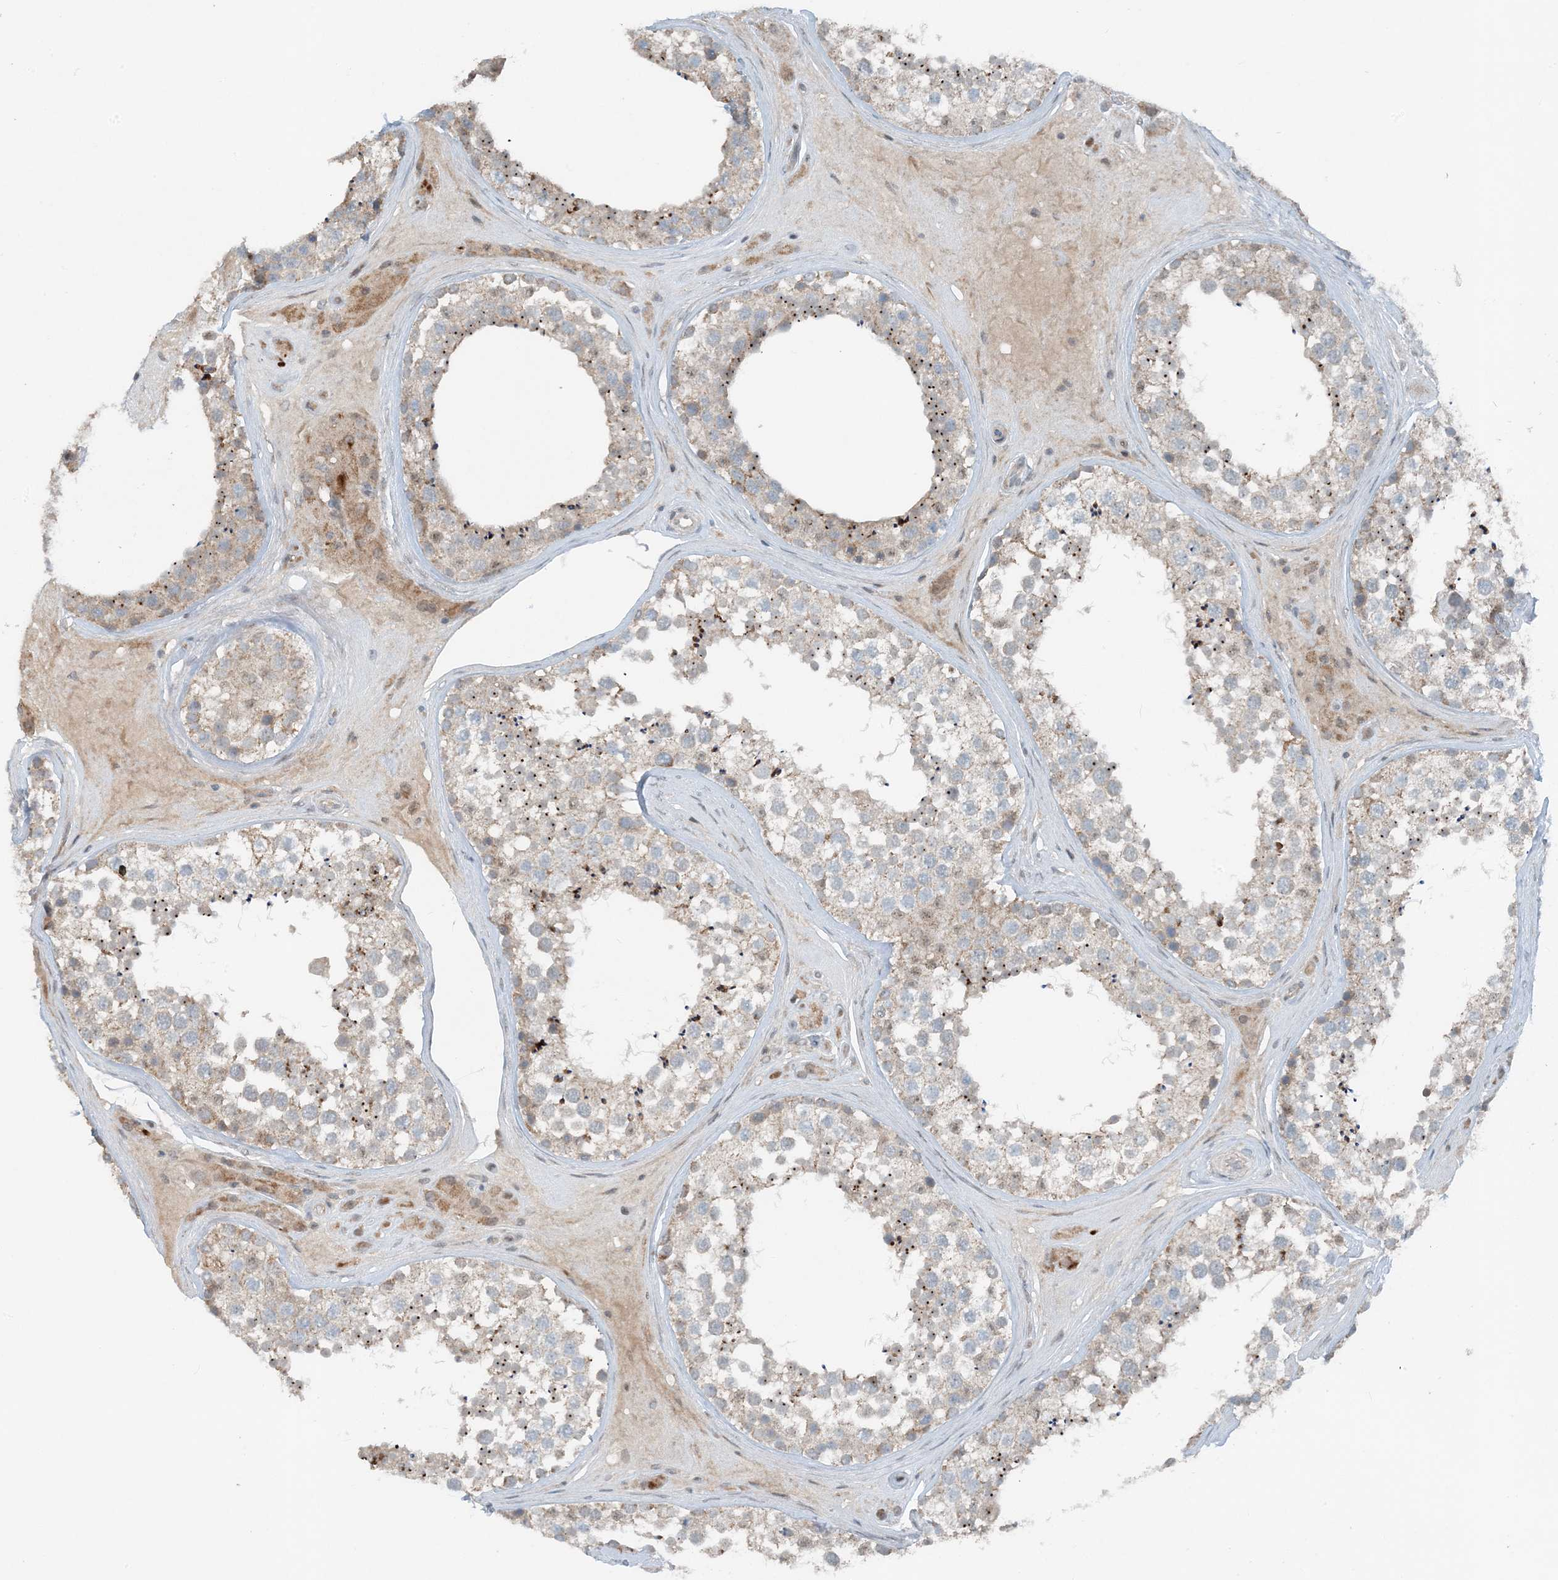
{"staining": {"intensity": "moderate", "quantity": "25%-75%", "location": "cytoplasmic/membranous"}, "tissue": "testis", "cell_type": "Cells in seminiferous ducts", "image_type": "normal", "snomed": [{"axis": "morphology", "description": "Normal tissue, NOS"}, {"axis": "topography", "description": "Testis"}], "caption": "Brown immunohistochemical staining in normal testis shows moderate cytoplasmic/membranous expression in approximately 25%-75% of cells in seminiferous ducts.", "gene": "MITD1", "patient": {"sex": "male", "age": 46}}